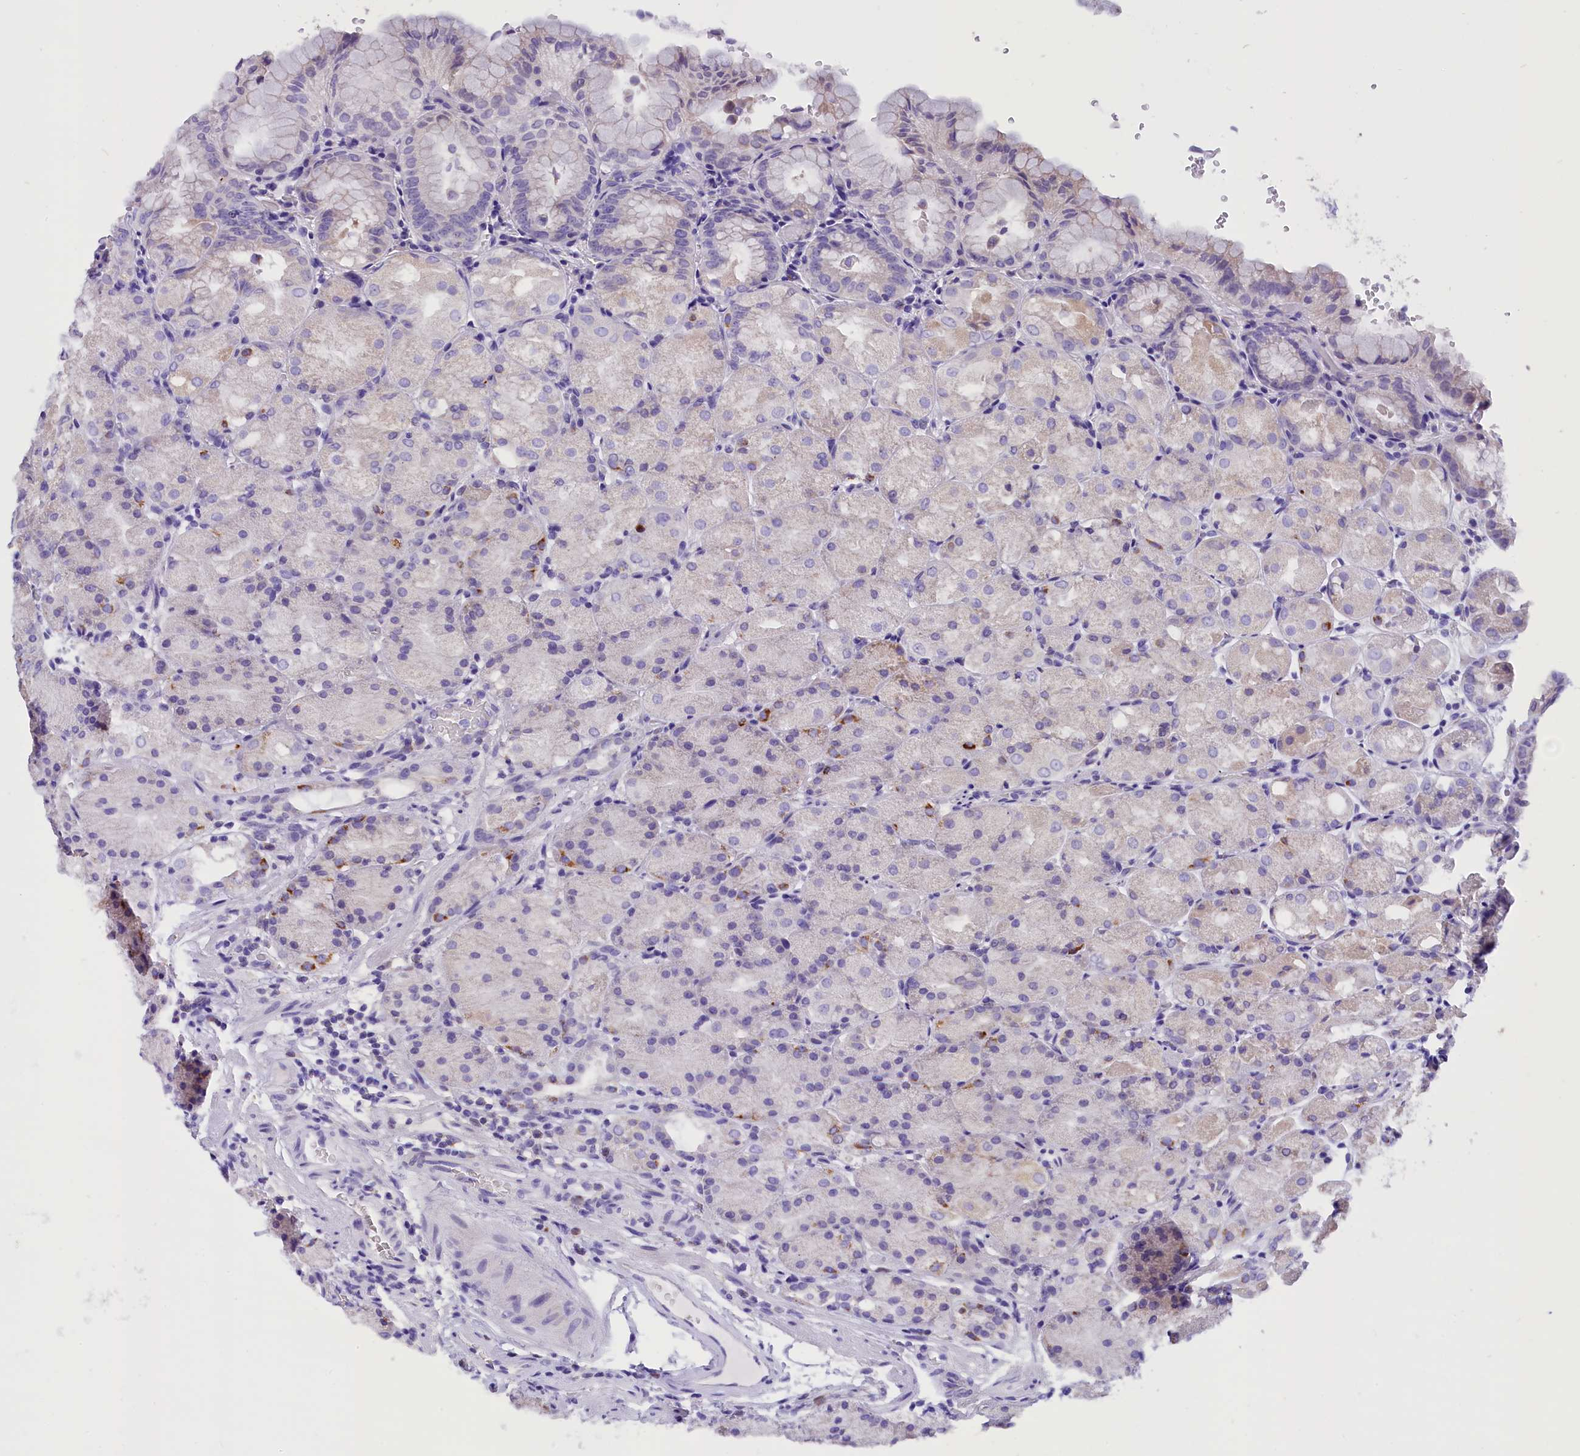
{"staining": {"intensity": "moderate", "quantity": "<25%", "location": "cytoplasmic/membranous"}, "tissue": "stomach", "cell_type": "Glandular cells", "image_type": "normal", "snomed": [{"axis": "morphology", "description": "Normal tissue, NOS"}, {"axis": "topography", "description": "Stomach, upper"}, {"axis": "topography", "description": "Stomach, lower"}], "caption": "This image exhibits normal stomach stained with immunohistochemistry to label a protein in brown. The cytoplasmic/membranous of glandular cells show moderate positivity for the protein. Nuclei are counter-stained blue.", "gene": "ABAT", "patient": {"sex": "male", "age": 62}}